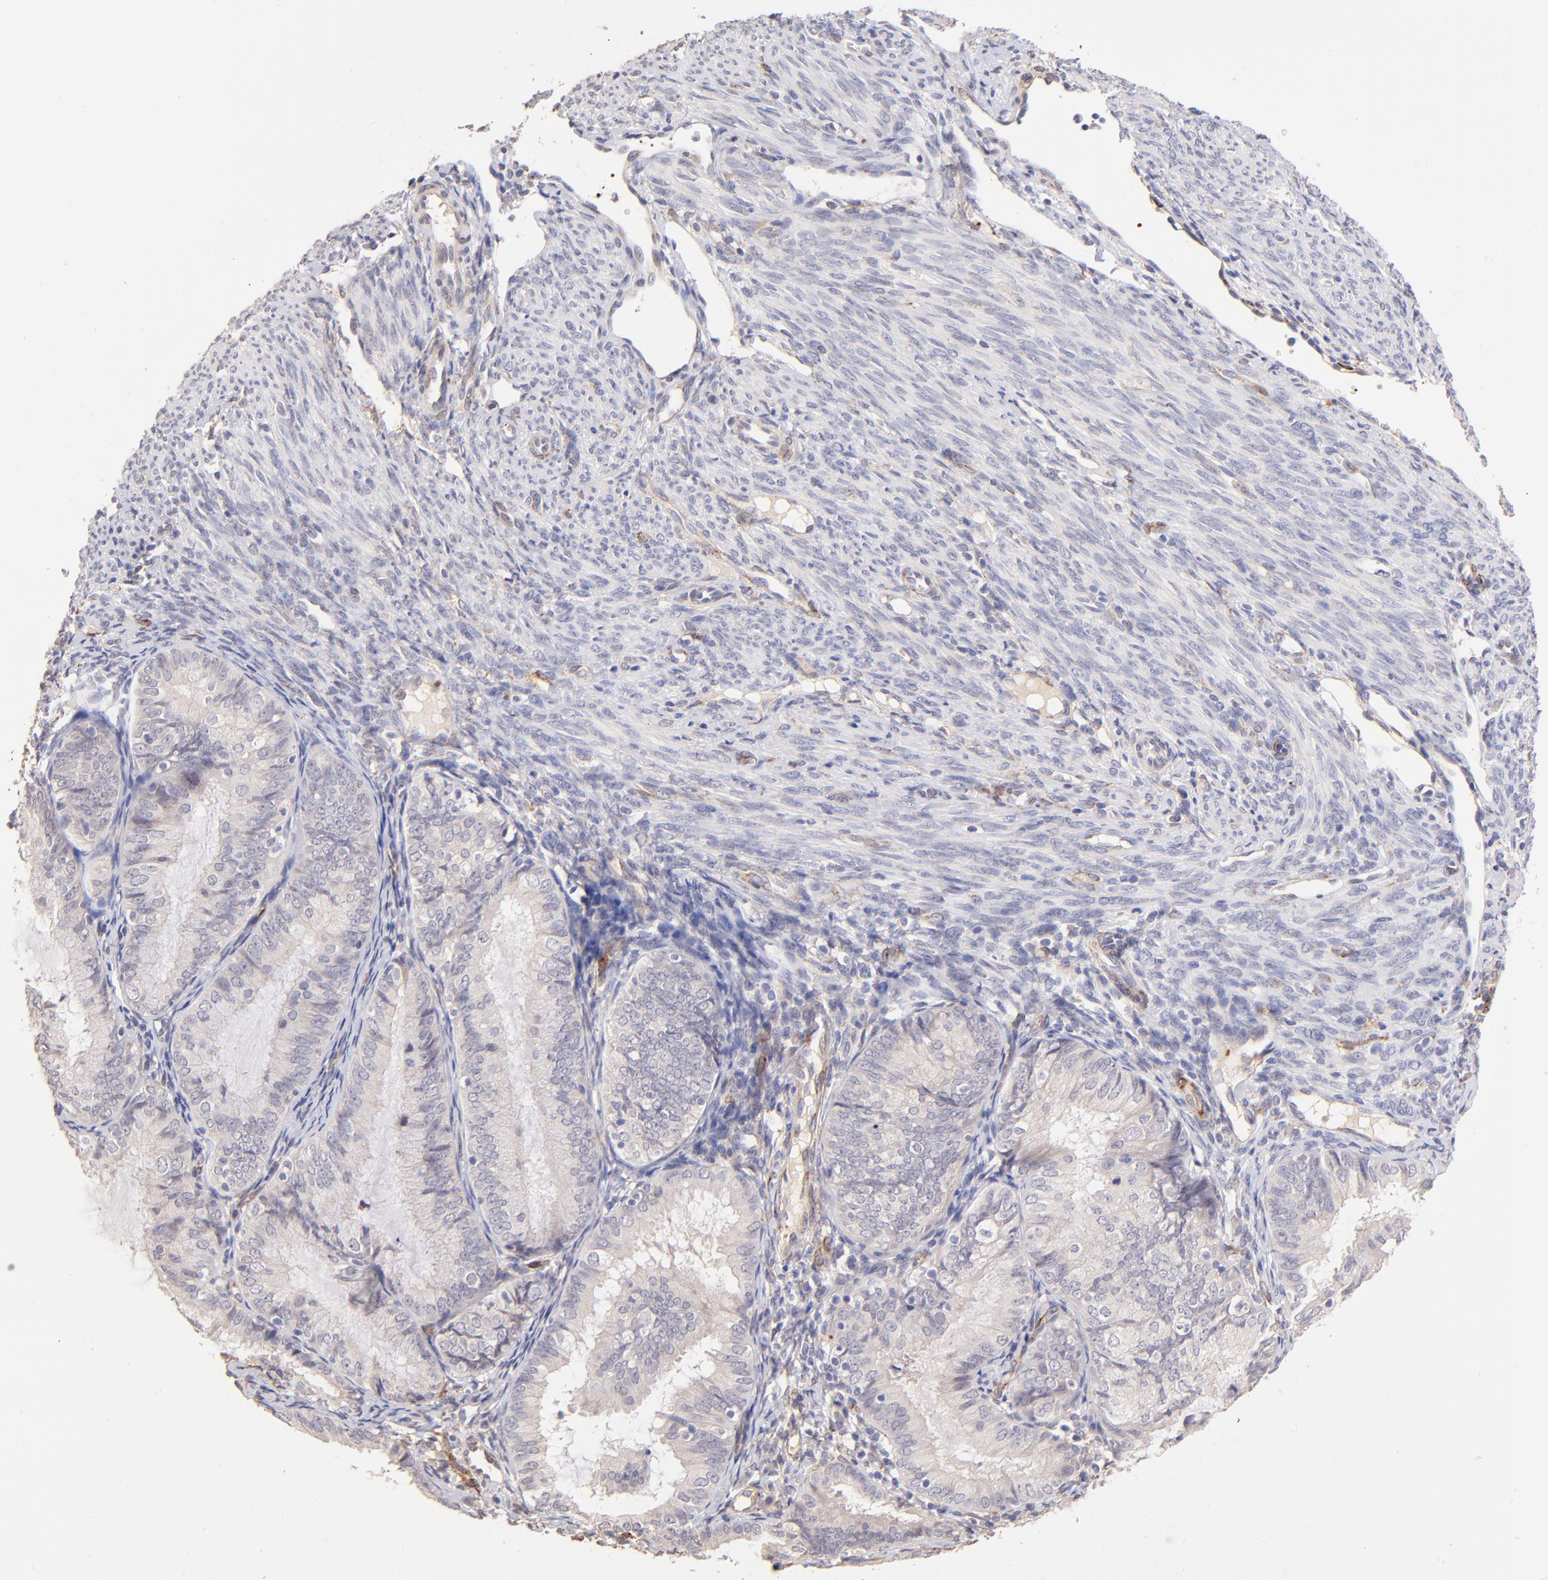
{"staining": {"intensity": "negative", "quantity": "none", "location": "none"}, "tissue": "endometrial cancer", "cell_type": "Tumor cells", "image_type": "cancer", "snomed": [{"axis": "morphology", "description": "Adenocarcinoma, NOS"}, {"axis": "topography", "description": "Endometrium"}], "caption": "Endometrial cancer (adenocarcinoma) was stained to show a protein in brown. There is no significant expression in tumor cells.", "gene": "SPARC", "patient": {"sex": "female", "age": 66}}